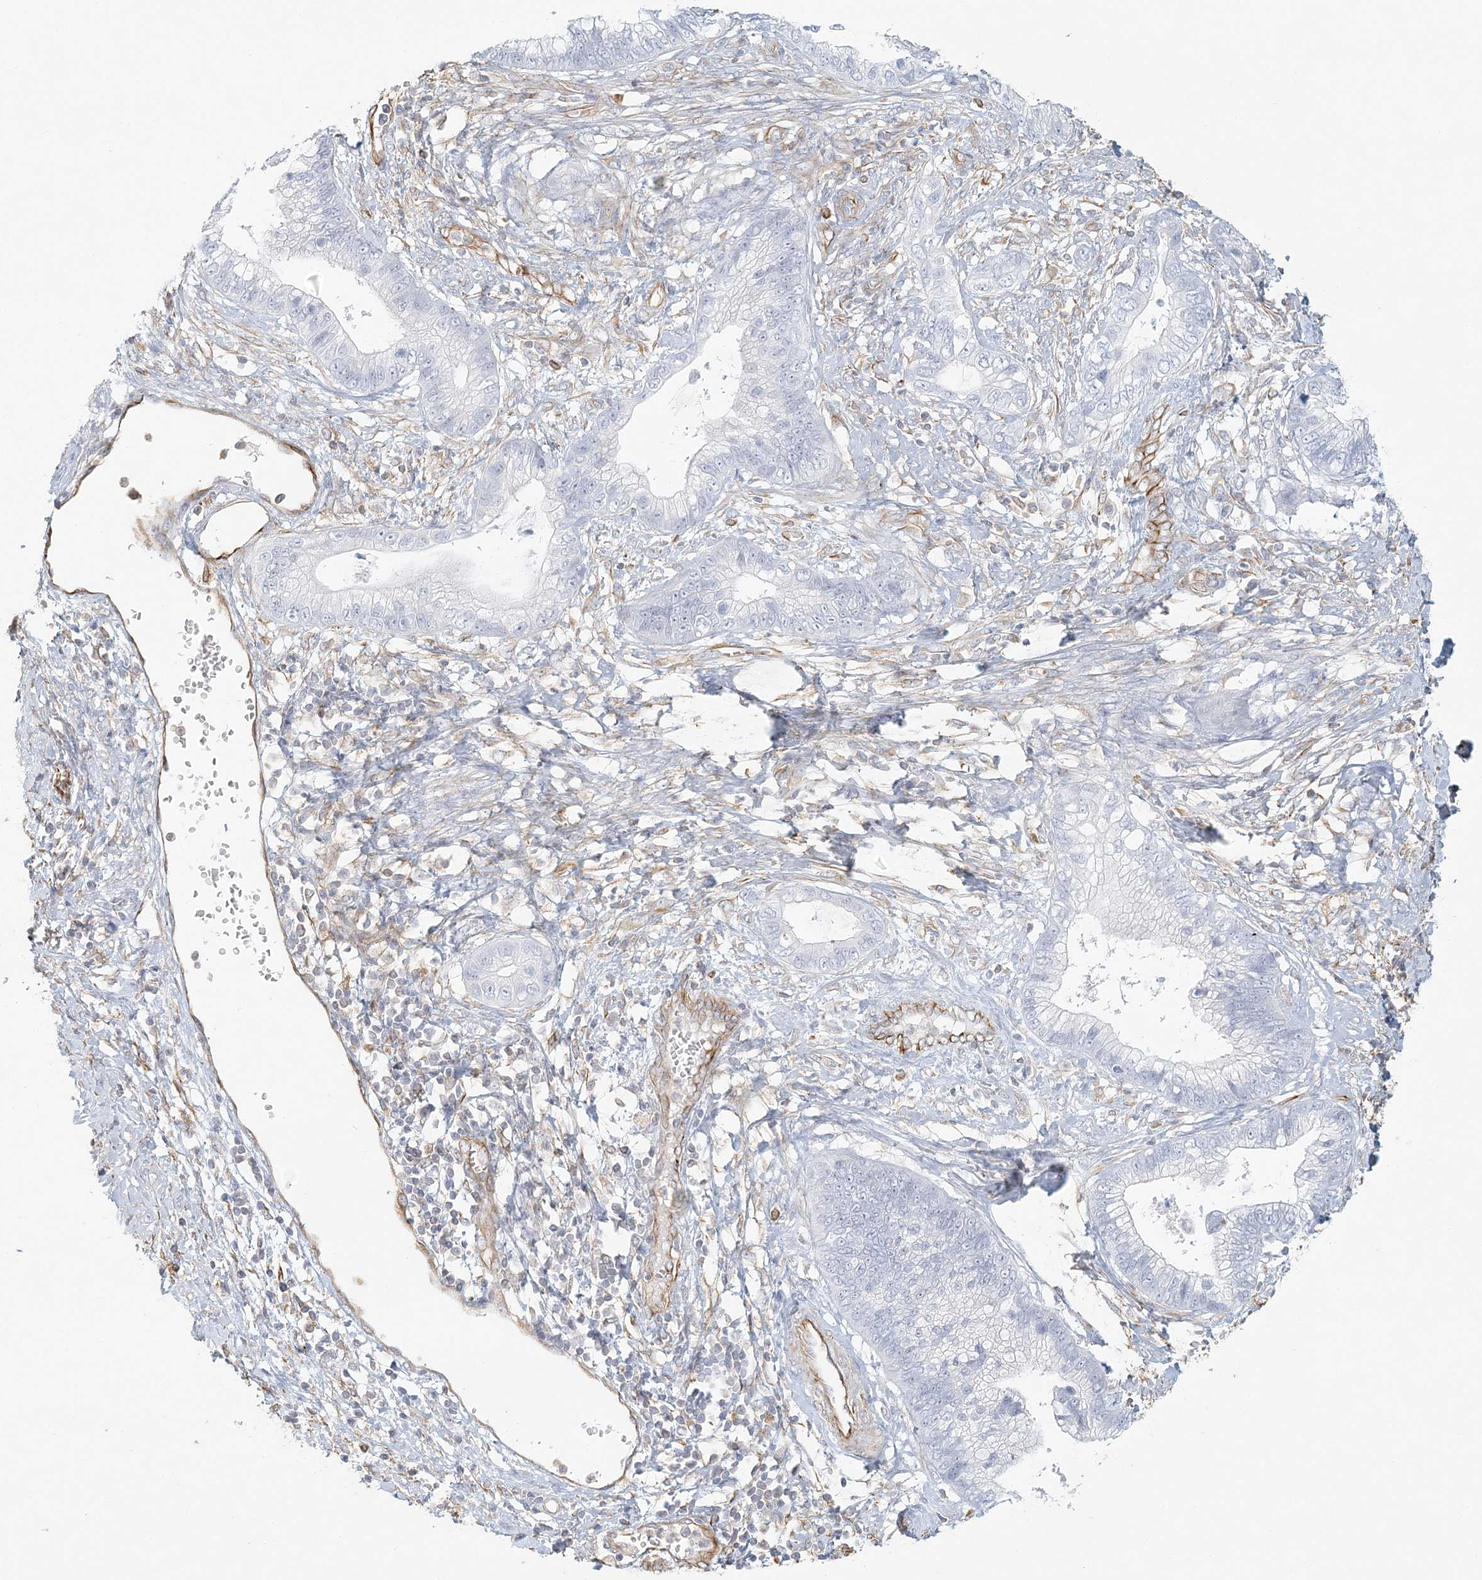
{"staining": {"intensity": "negative", "quantity": "none", "location": "none"}, "tissue": "cervical cancer", "cell_type": "Tumor cells", "image_type": "cancer", "snomed": [{"axis": "morphology", "description": "Adenocarcinoma, NOS"}, {"axis": "topography", "description": "Cervix"}], "caption": "Immunohistochemical staining of cervical cancer displays no significant staining in tumor cells. (Stains: DAB immunohistochemistry (IHC) with hematoxylin counter stain, Microscopy: brightfield microscopy at high magnification).", "gene": "DMRTB1", "patient": {"sex": "female", "age": 44}}